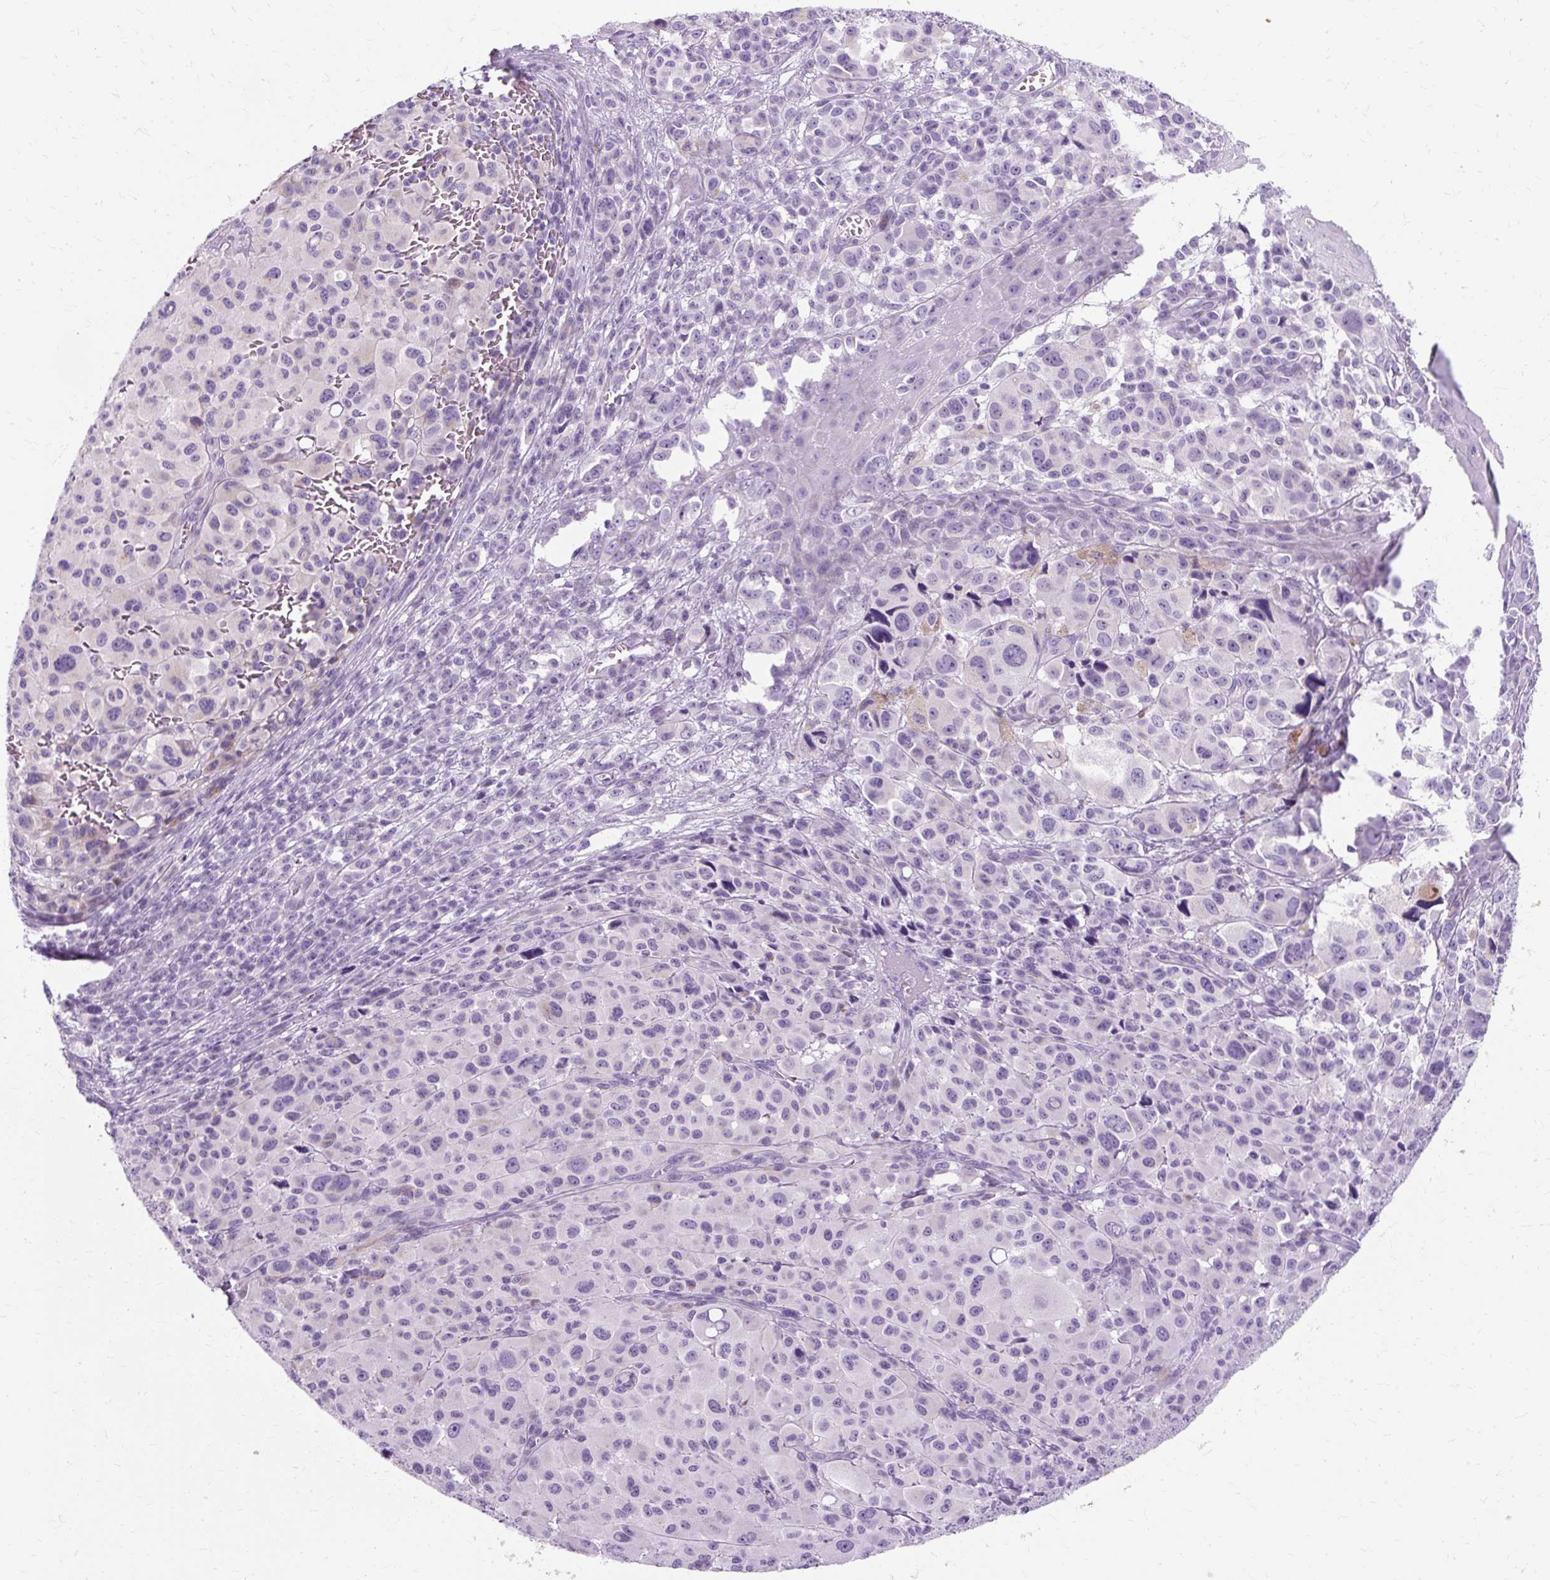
{"staining": {"intensity": "negative", "quantity": "none", "location": "none"}, "tissue": "melanoma", "cell_type": "Tumor cells", "image_type": "cancer", "snomed": [{"axis": "morphology", "description": "Malignant melanoma, NOS"}, {"axis": "topography", "description": "Skin"}], "caption": "Human melanoma stained for a protein using IHC exhibits no staining in tumor cells.", "gene": "TMEM89", "patient": {"sex": "female", "age": 74}}